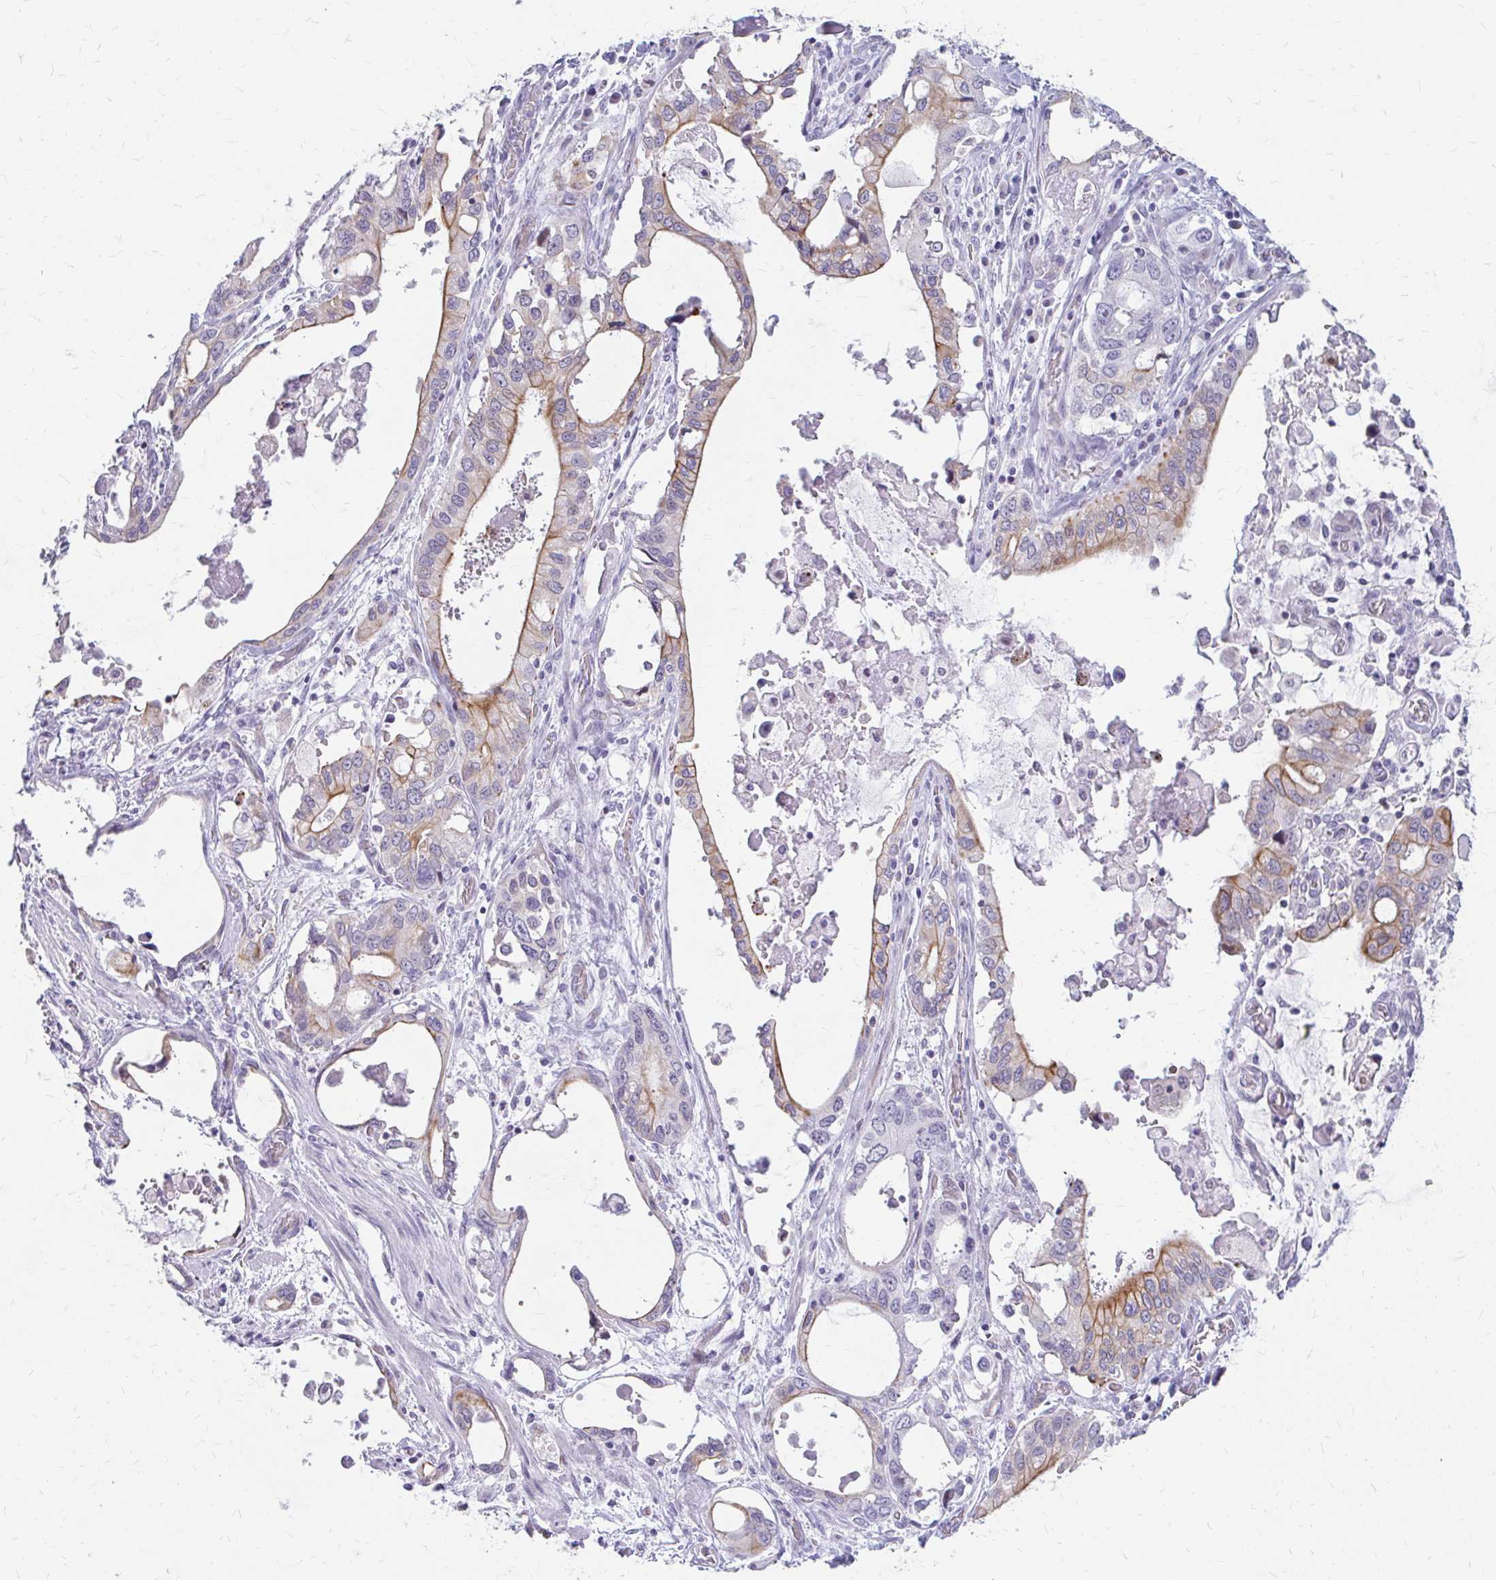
{"staining": {"intensity": "moderate", "quantity": "25%-75%", "location": "cytoplasmic/membranous"}, "tissue": "stomach cancer", "cell_type": "Tumor cells", "image_type": "cancer", "snomed": [{"axis": "morphology", "description": "Adenocarcinoma, NOS"}, {"axis": "topography", "description": "Stomach, upper"}], "caption": "Immunohistochemistry micrograph of human stomach adenocarcinoma stained for a protein (brown), which shows medium levels of moderate cytoplasmic/membranous positivity in about 25%-75% of tumor cells.", "gene": "RGS16", "patient": {"sex": "male", "age": 74}}